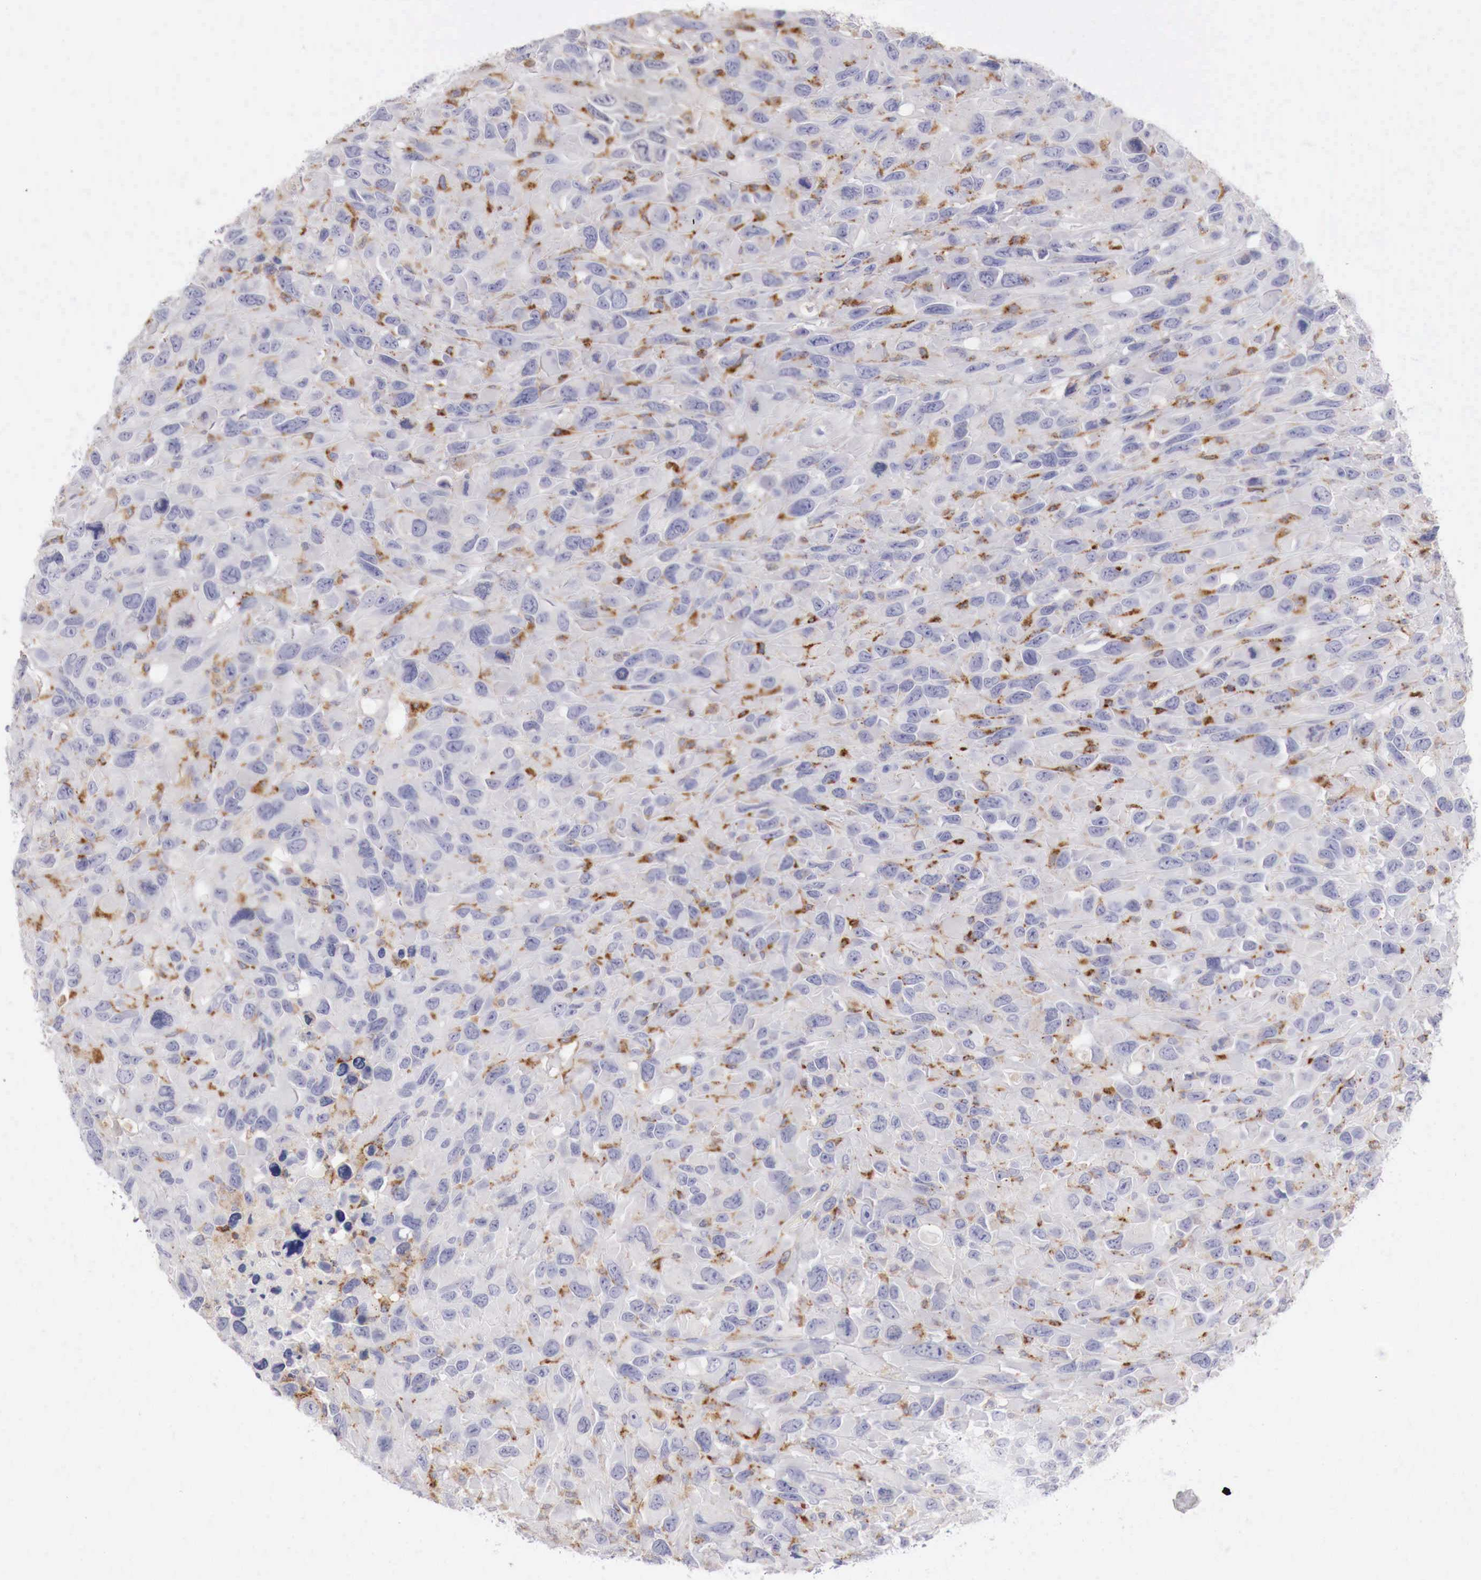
{"staining": {"intensity": "moderate", "quantity": "25%-75%", "location": "cytoplasmic/membranous"}, "tissue": "renal cancer", "cell_type": "Tumor cells", "image_type": "cancer", "snomed": [{"axis": "morphology", "description": "Adenocarcinoma, NOS"}, {"axis": "topography", "description": "Kidney"}], "caption": "A high-resolution histopathology image shows immunohistochemistry staining of renal cancer, which exhibits moderate cytoplasmic/membranous expression in approximately 25%-75% of tumor cells. (brown staining indicates protein expression, while blue staining denotes nuclei).", "gene": "GLA", "patient": {"sex": "male", "age": 79}}